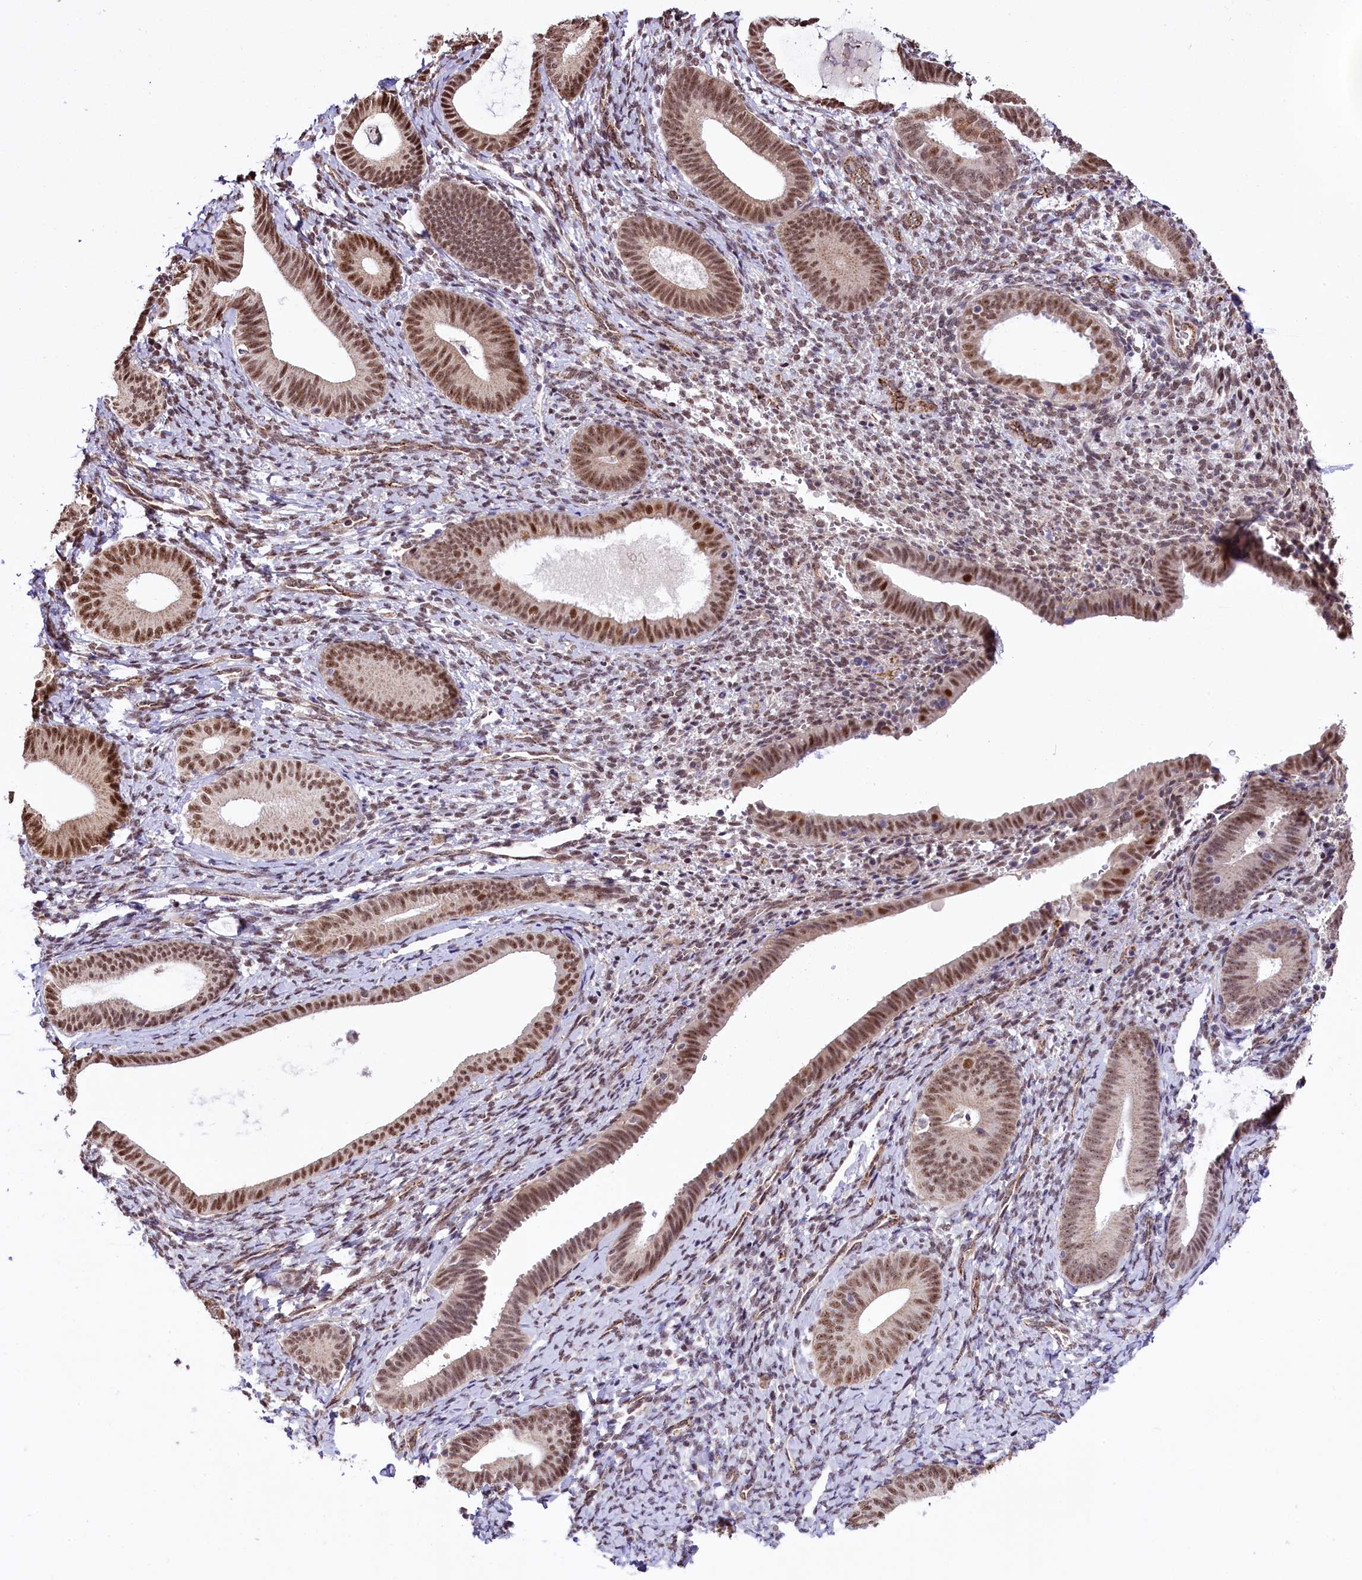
{"staining": {"intensity": "weak", "quantity": ">75%", "location": "nuclear"}, "tissue": "endometrium", "cell_type": "Cells in endometrial stroma", "image_type": "normal", "snomed": [{"axis": "morphology", "description": "Normal tissue, NOS"}, {"axis": "topography", "description": "Endometrium"}], "caption": "Brown immunohistochemical staining in unremarkable endometrium shows weak nuclear staining in approximately >75% of cells in endometrial stroma. The protein is stained brown, and the nuclei are stained in blue (DAB IHC with brightfield microscopy, high magnification).", "gene": "MRPL54", "patient": {"sex": "female", "age": 65}}